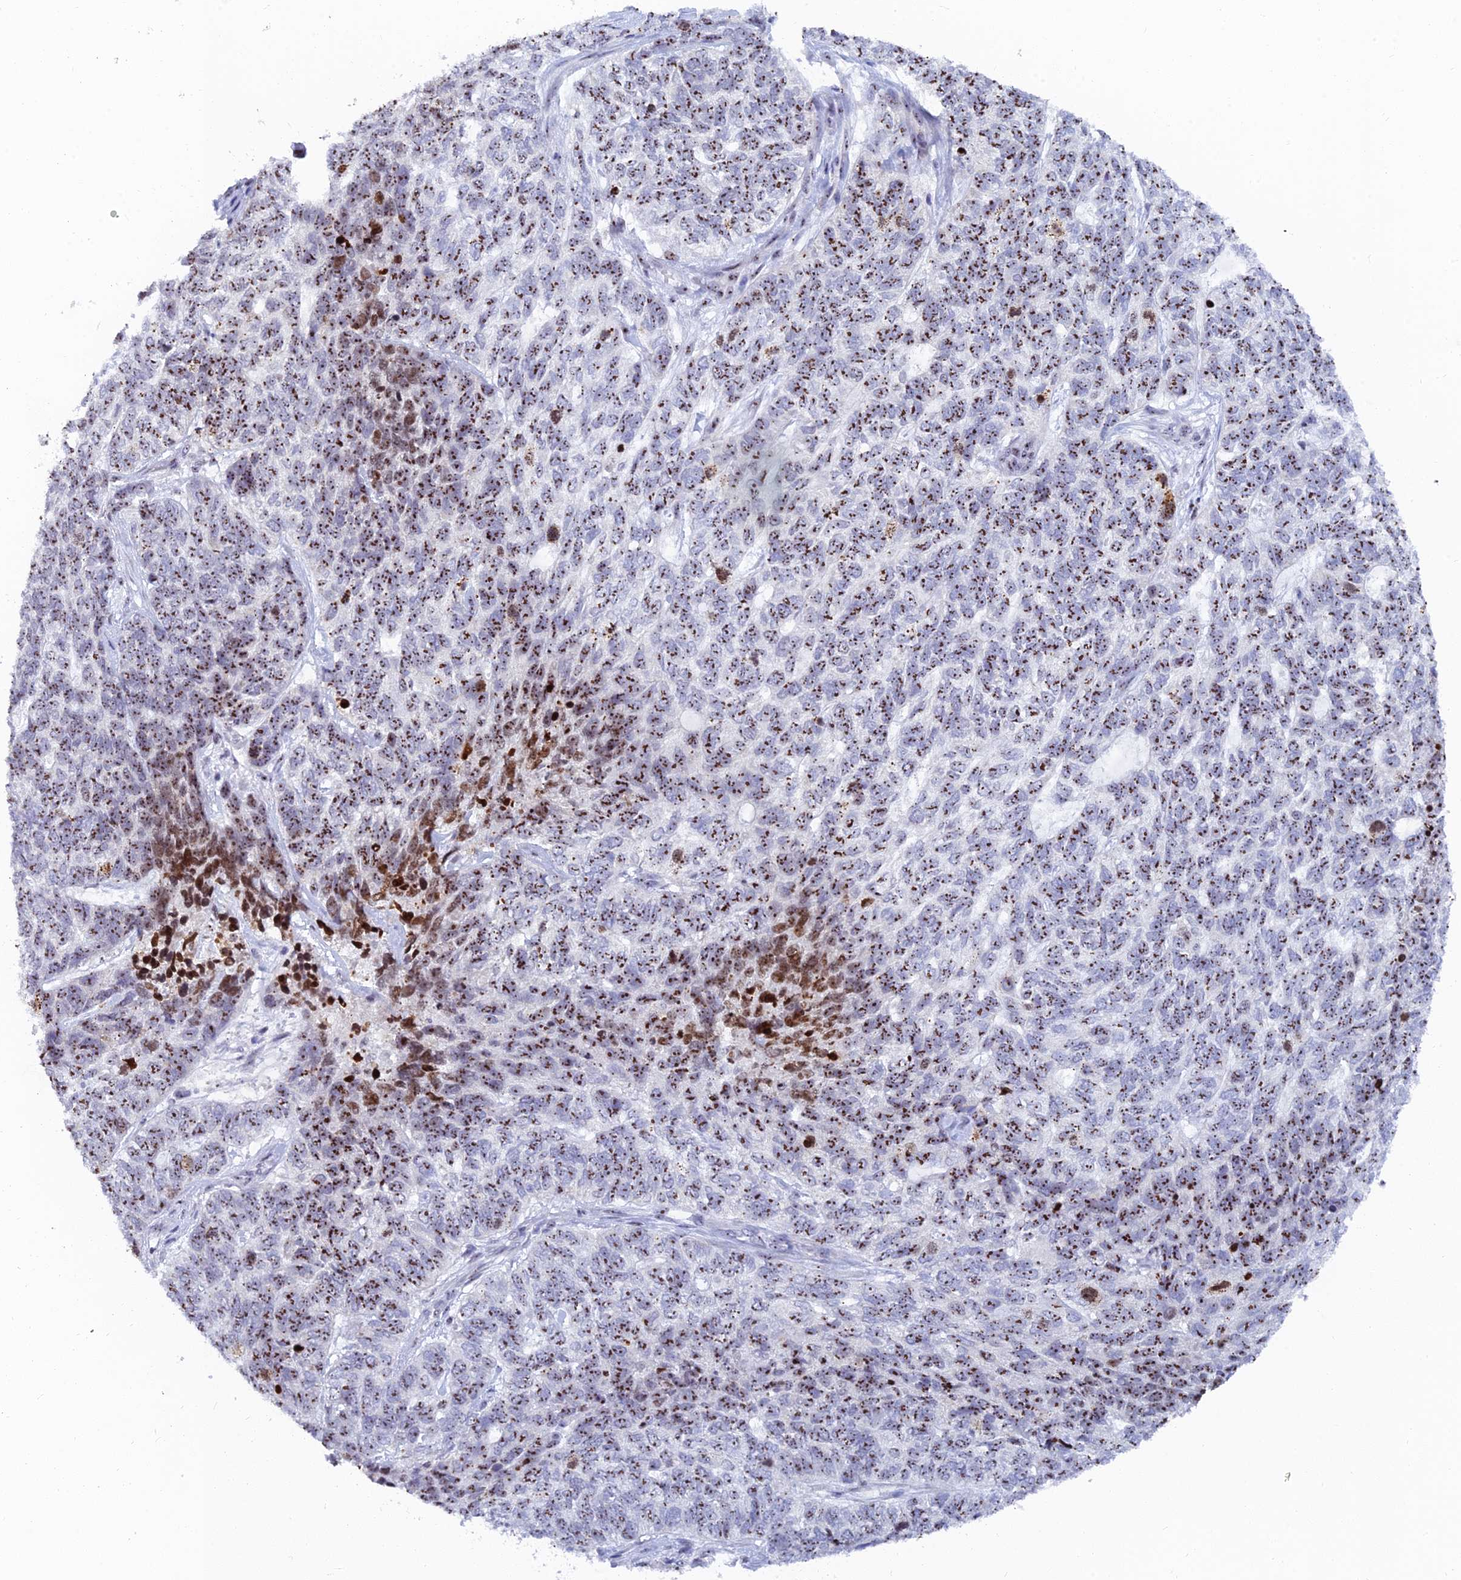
{"staining": {"intensity": "strong", "quantity": ">75%", "location": "nuclear"}, "tissue": "skin cancer", "cell_type": "Tumor cells", "image_type": "cancer", "snomed": [{"axis": "morphology", "description": "Basal cell carcinoma"}, {"axis": "topography", "description": "Skin"}], "caption": "Immunohistochemistry (IHC) photomicrograph of human basal cell carcinoma (skin) stained for a protein (brown), which shows high levels of strong nuclear staining in about >75% of tumor cells.", "gene": "RSL1D1", "patient": {"sex": "female", "age": 65}}